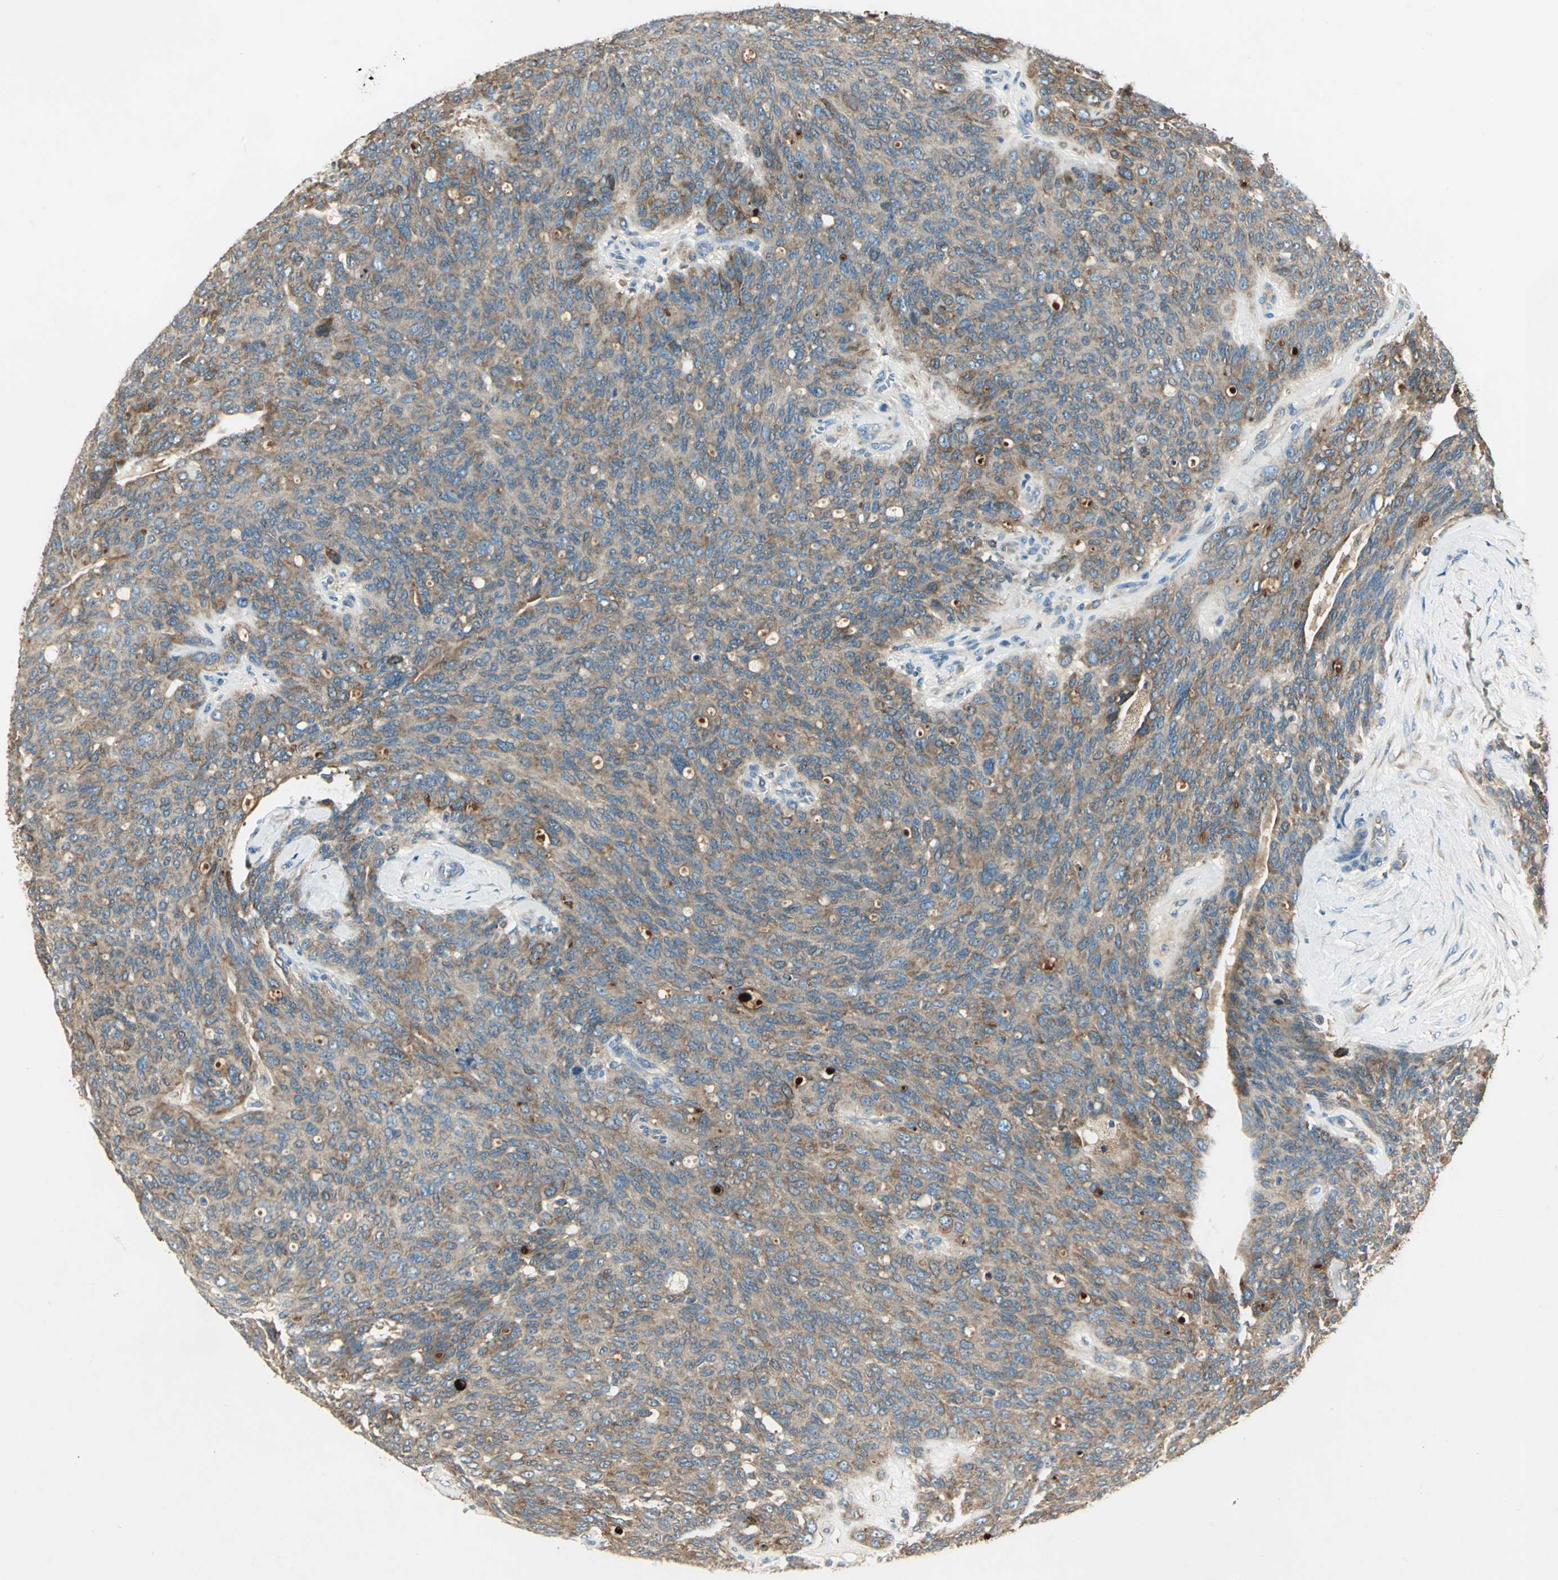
{"staining": {"intensity": "moderate", "quantity": ">75%", "location": "cytoplasmic/membranous"}, "tissue": "ovarian cancer", "cell_type": "Tumor cells", "image_type": "cancer", "snomed": [{"axis": "morphology", "description": "Carcinoma, endometroid"}, {"axis": "topography", "description": "Ovary"}], "caption": "Immunohistochemistry (IHC) (DAB) staining of ovarian cancer shows moderate cytoplasmic/membranous protein staining in about >75% of tumor cells.", "gene": "PDIA4", "patient": {"sex": "female", "age": 60}}